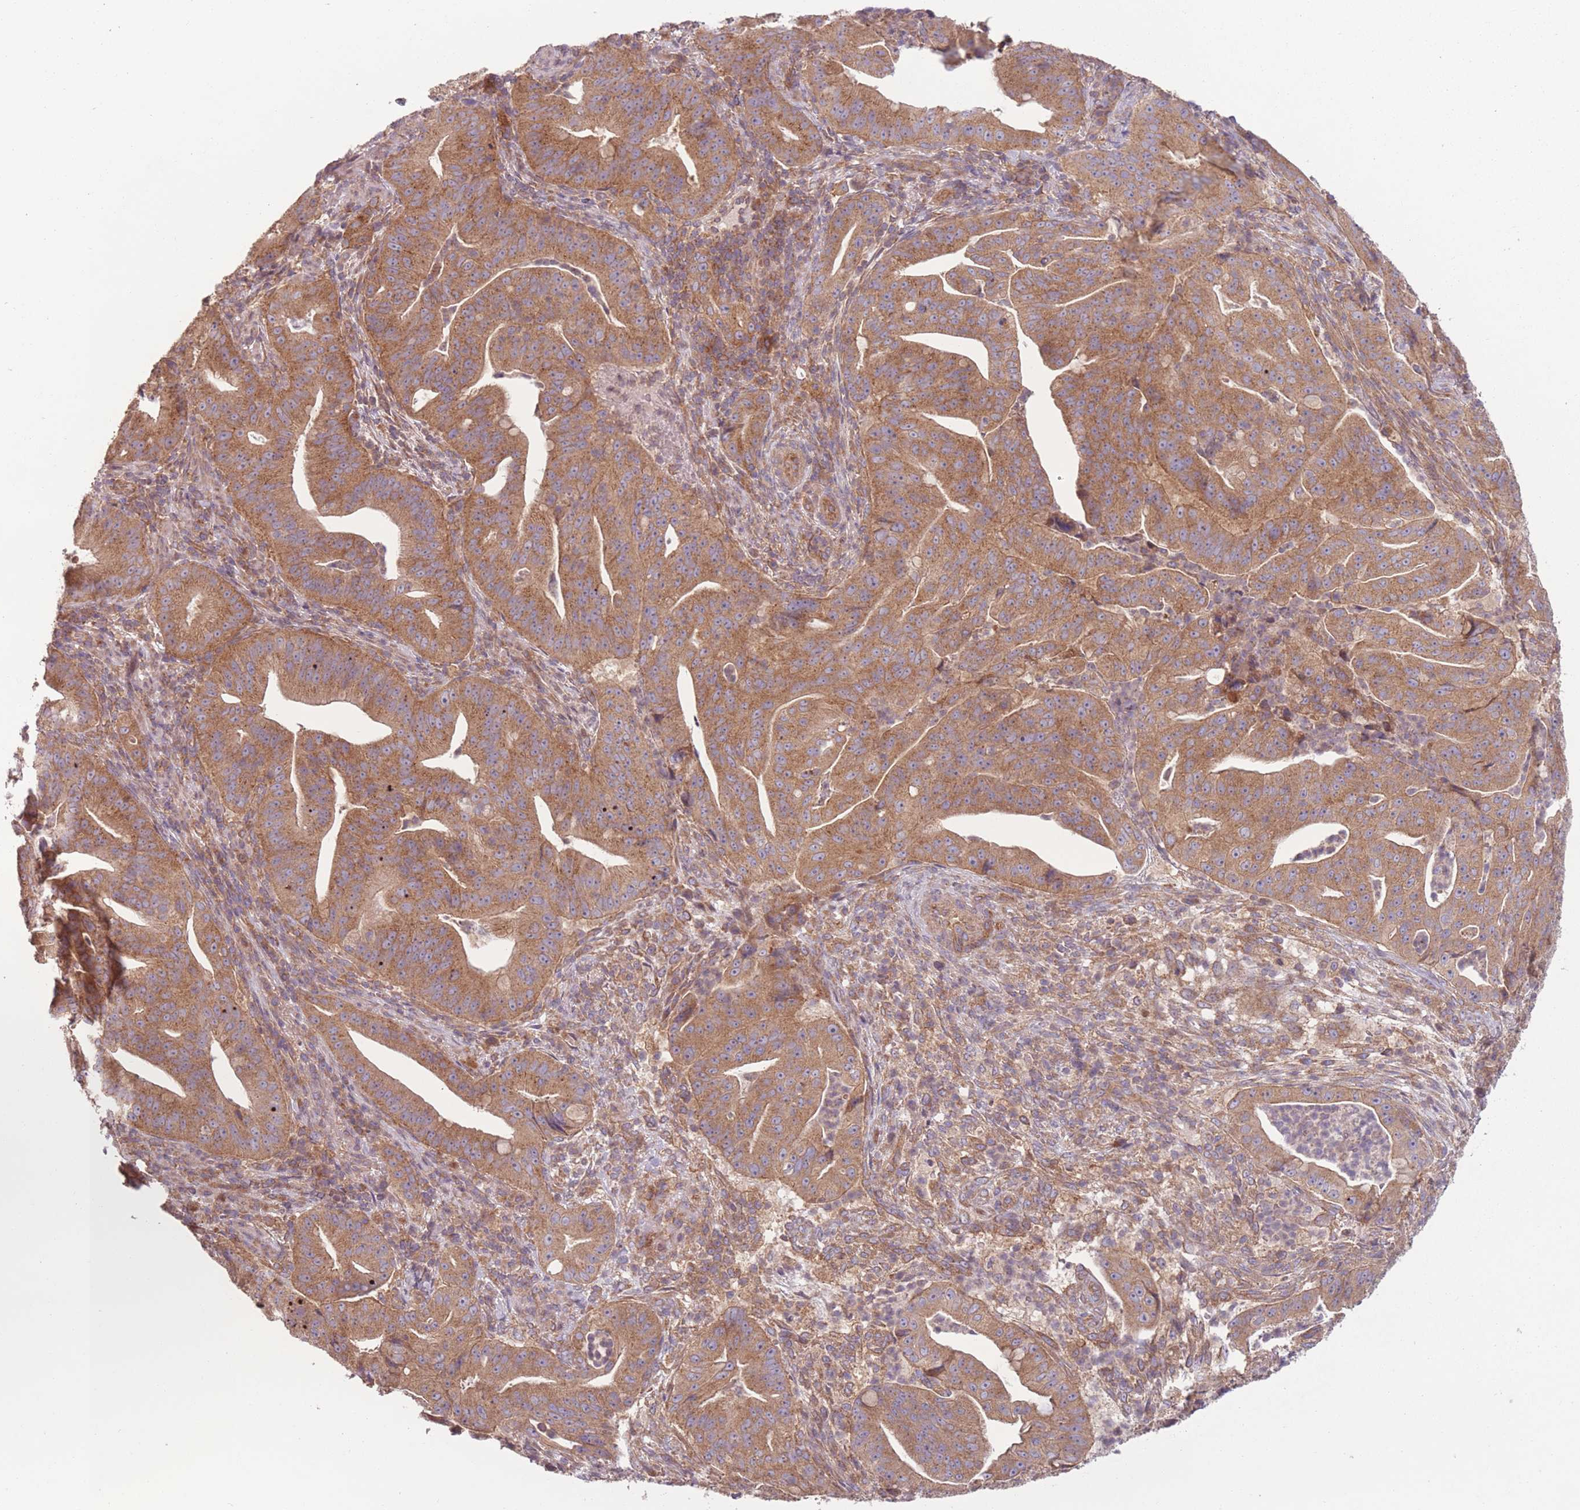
{"staining": {"intensity": "moderate", "quantity": ">75%", "location": "cytoplasmic/membranous"}, "tissue": "pancreatic cancer", "cell_type": "Tumor cells", "image_type": "cancer", "snomed": [{"axis": "morphology", "description": "Adenocarcinoma, NOS"}, {"axis": "topography", "description": "Pancreas"}], "caption": "Tumor cells show moderate cytoplasmic/membranous positivity in about >75% of cells in pancreatic cancer (adenocarcinoma).", "gene": "WASHC2A", "patient": {"sex": "male", "age": 71}}